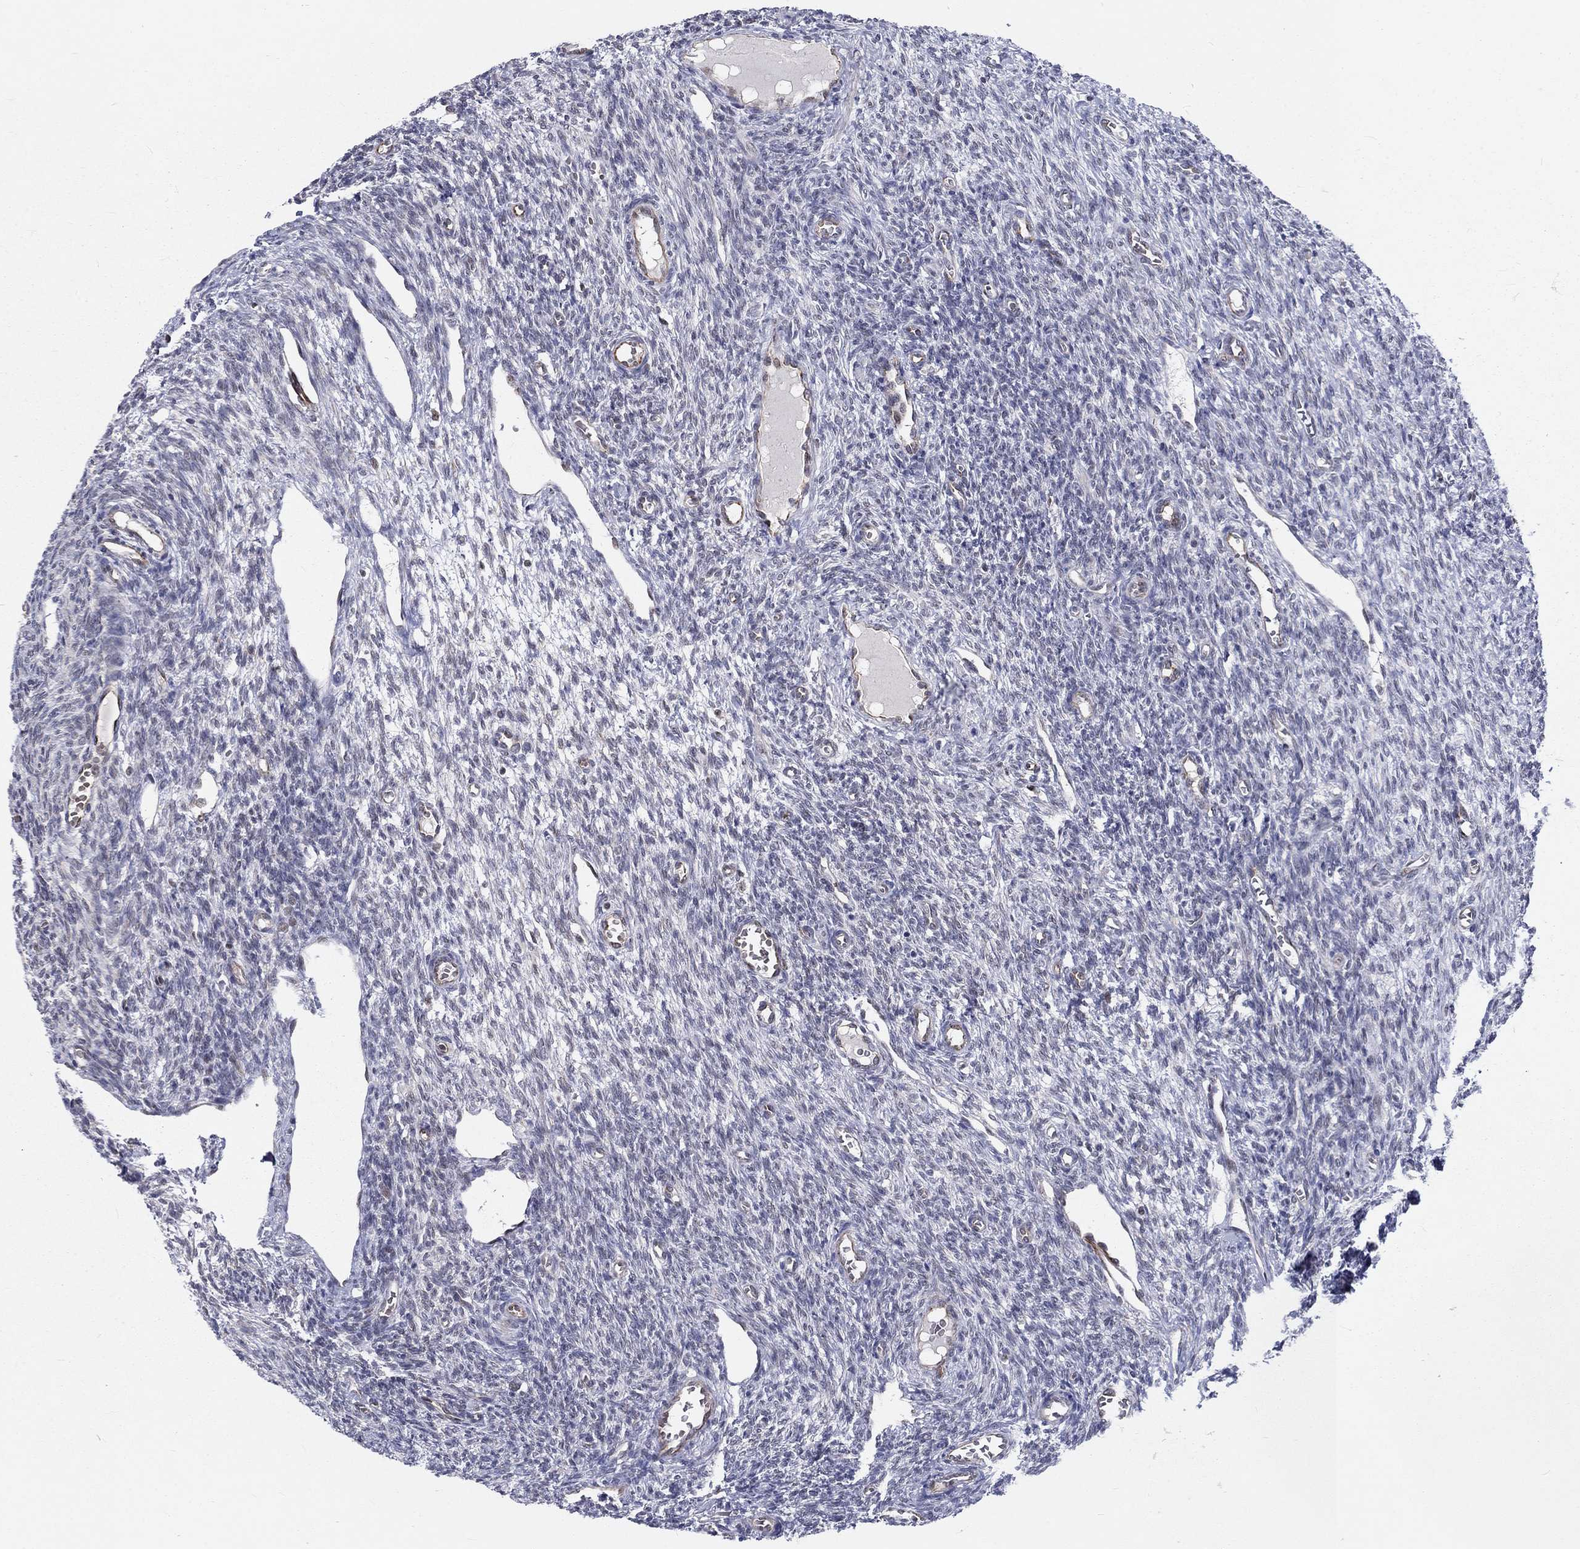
{"staining": {"intensity": "negative", "quantity": "none", "location": "none"}, "tissue": "ovary", "cell_type": "Ovarian stroma cells", "image_type": "normal", "snomed": [{"axis": "morphology", "description": "Normal tissue, NOS"}, {"axis": "topography", "description": "Ovary"}], "caption": "The IHC histopathology image has no significant positivity in ovarian stroma cells of ovary. The staining was performed using DAB to visualize the protein expression in brown, while the nuclei were stained in blue with hematoxylin (Magnification: 20x).", "gene": "ZBED1", "patient": {"sex": "female", "age": 27}}